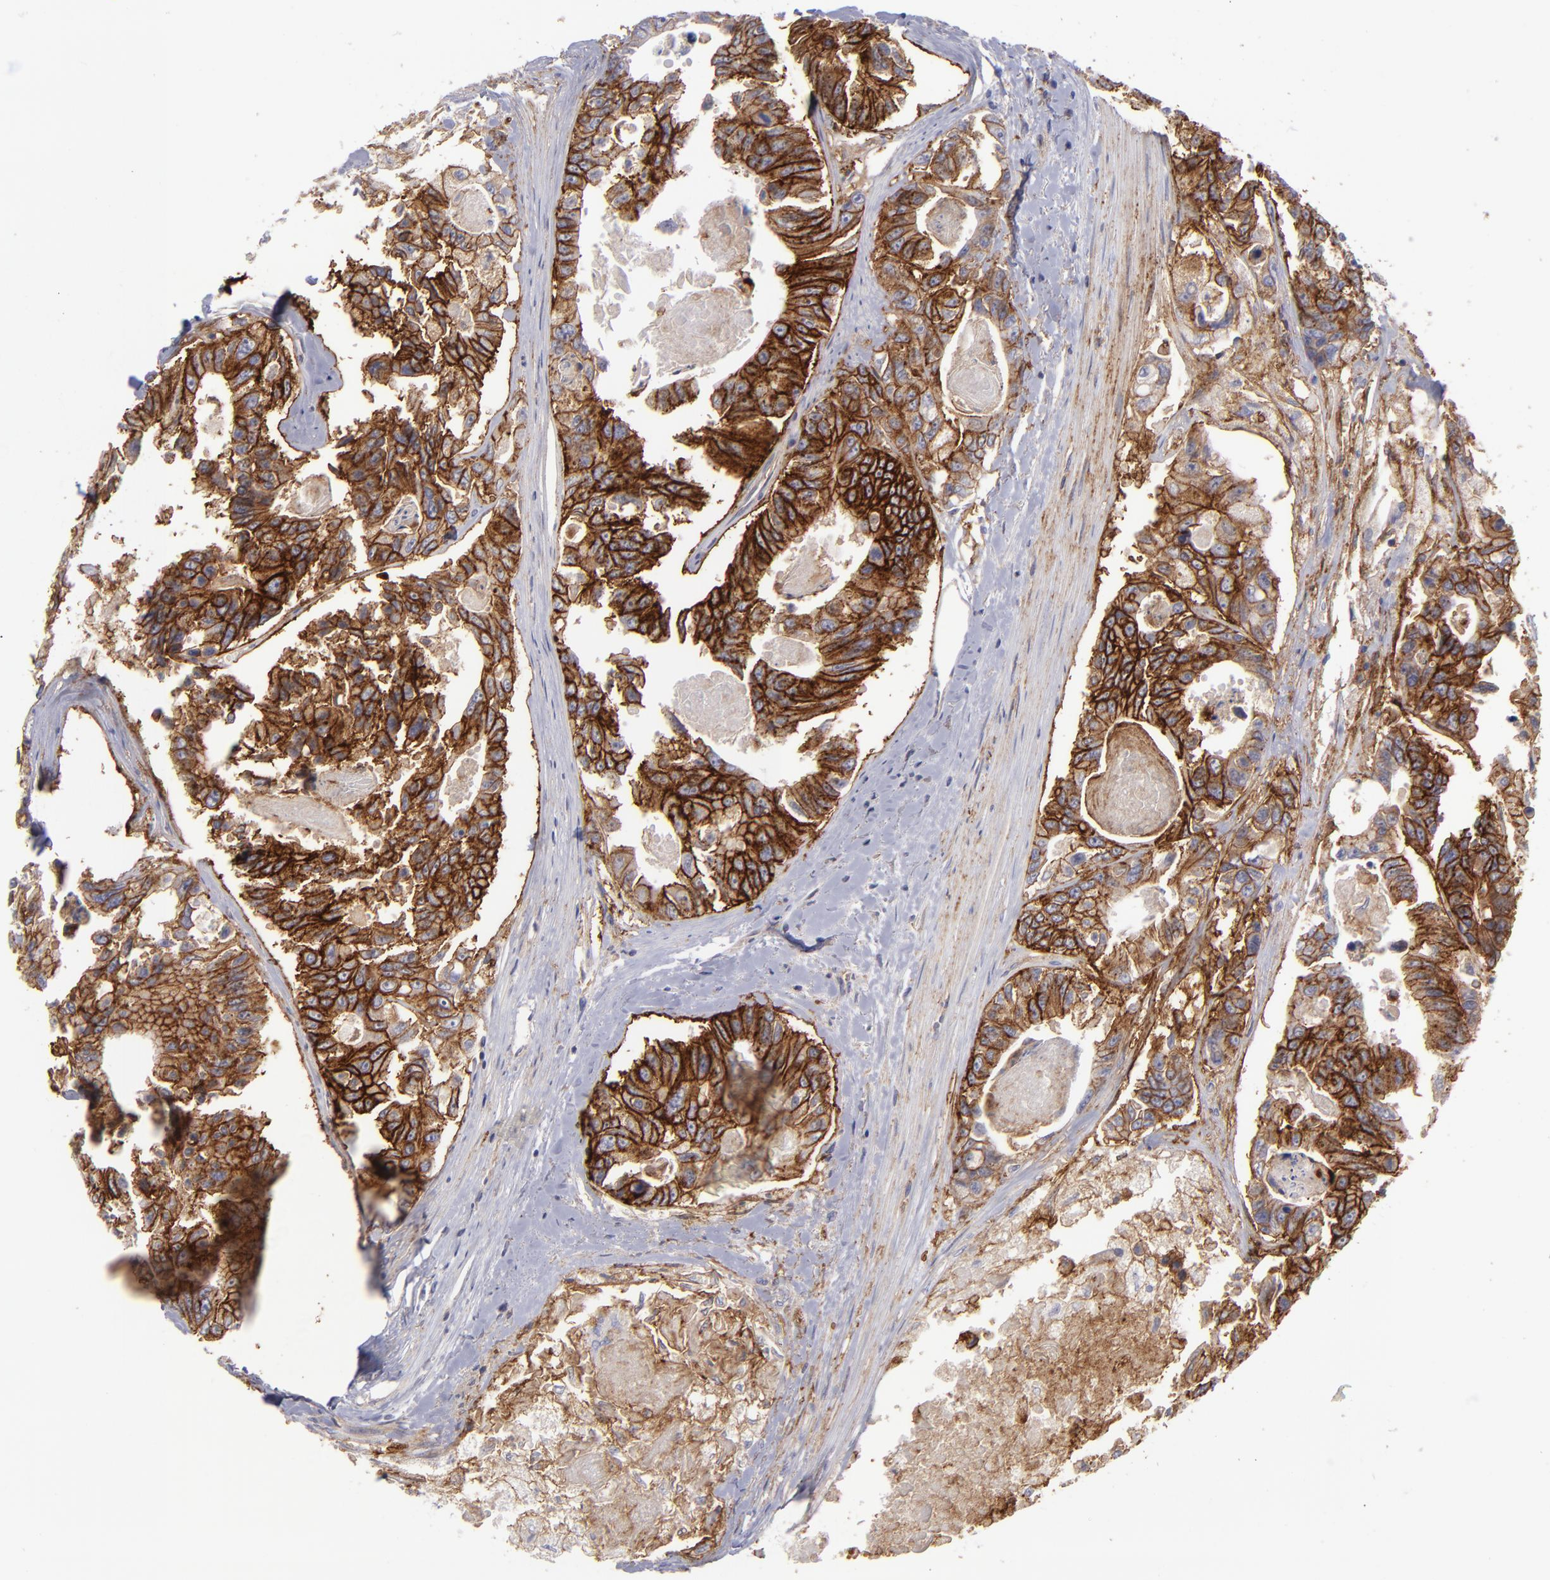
{"staining": {"intensity": "strong", "quantity": ">75%", "location": "cytoplasmic/membranous"}, "tissue": "colorectal cancer", "cell_type": "Tumor cells", "image_type": "cancer", "snomed": [{"axis": "morphology", "description": "Adenocarcinoma, NOS"}, {"axis": "topography", "description": "Colon"}], "caption": "This histopathology image reveals immunohistochemistry (IHC) staining of colorectal adenocarcinoma, with high strong cytoplasmic/membranous positivity in about >75% of tumor cells.", "gene": "BSG", "patient": {"sex": "female", "age": 86}}